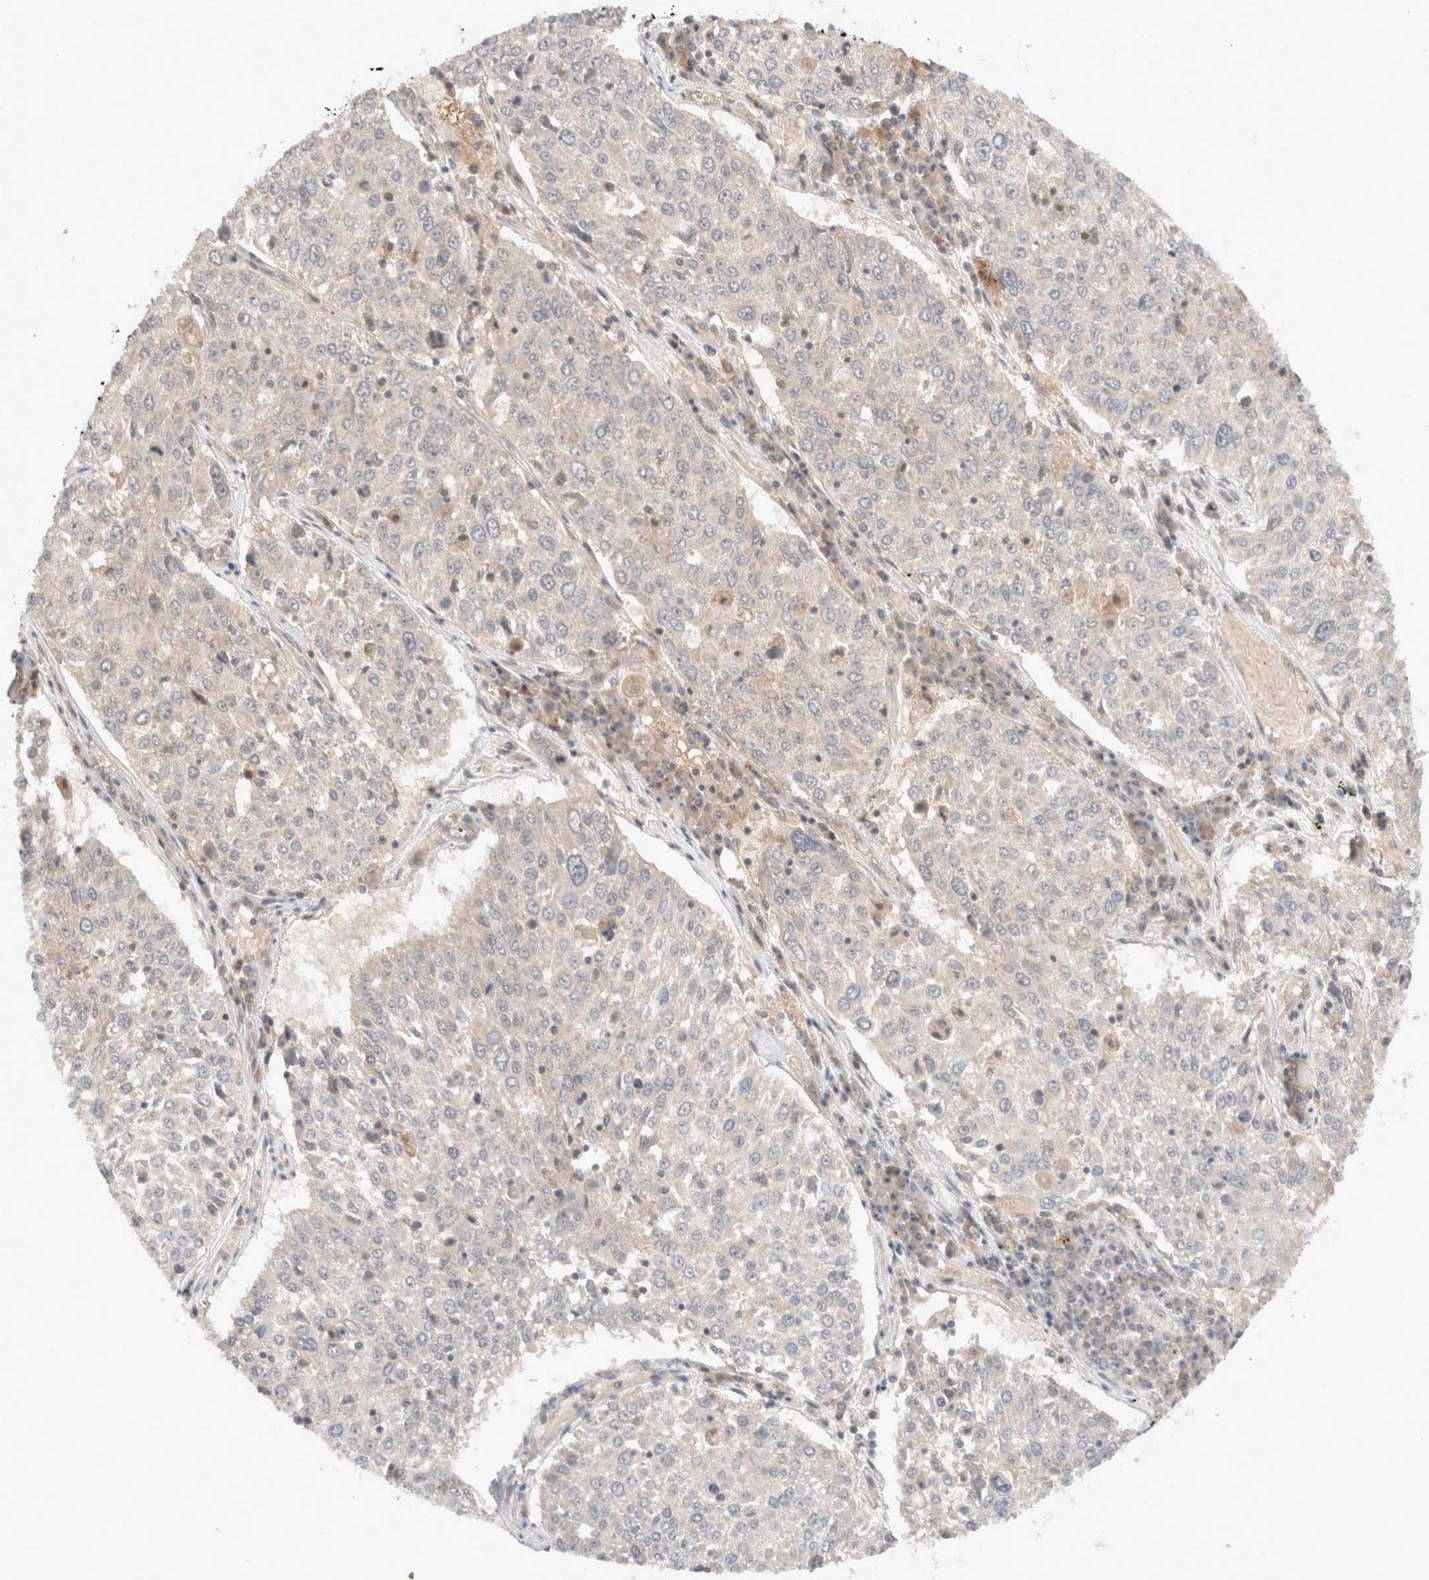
{"staining": {"intensity": "weak", "quantity": "<25%", "location": "cytoplasmic/membranous"}, "tissue": "lung cancer", "cell_type": "Tumor cells", "image_type": "cancer", "snomed": [{"axis": "morphology", "description": "Squamous cell carcinoma, NOS"}, {"axis": "topography", "description": "Lung"}], "caption": "Tumor cells show no significant expression in squamous cell carcinoma (lung).", "gene": "KLHL20", "patient": {"sex": "male", "age": 65}}